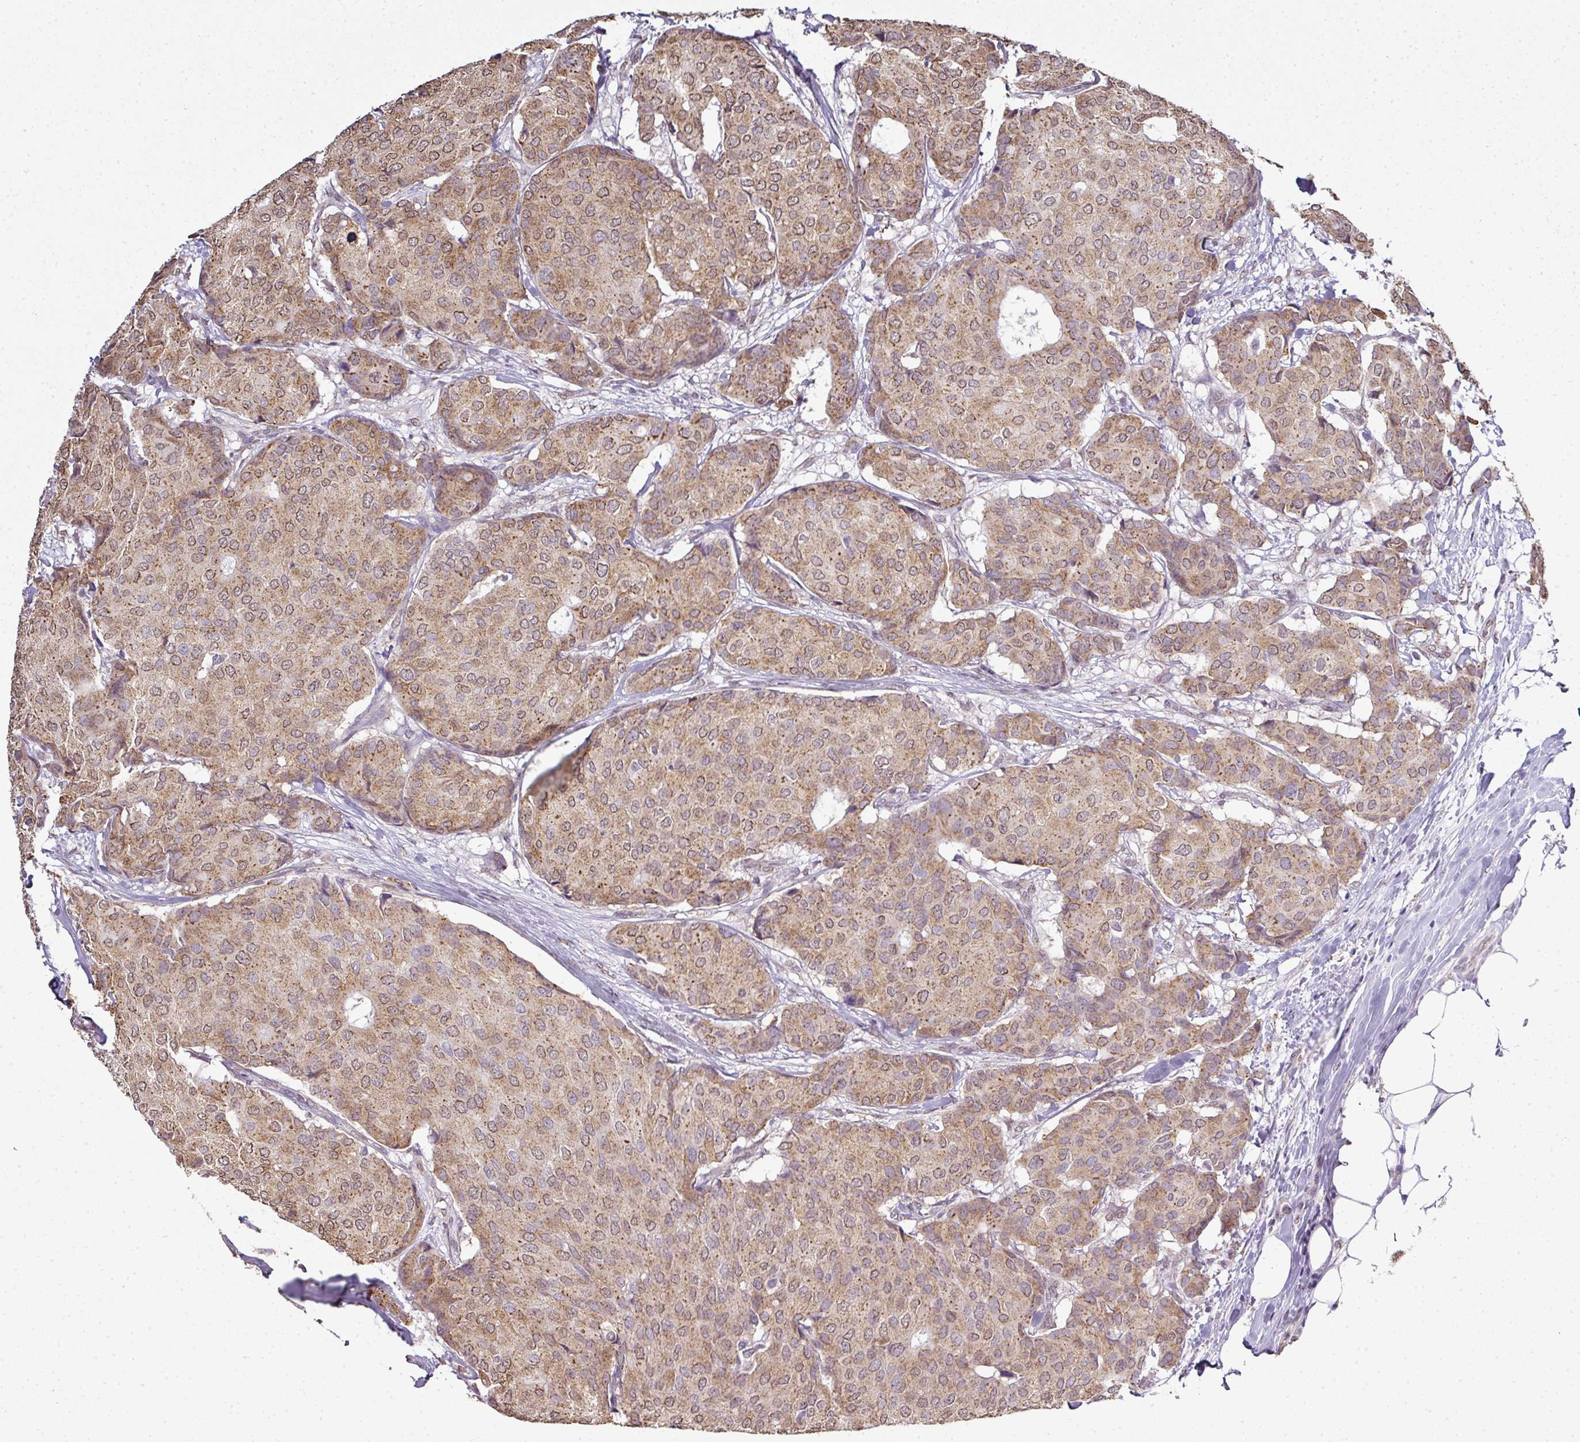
{"staining": {"intensity": "weak", "quantity": ">75%", "location": "cytoplasmic/membranous,nuclear"}, "tissue": "breast cancer", "cell_type": "Tumor cells", "image_type": "cancer", "snomed": [{"axis": "morphology", "description": "Duct carcinoma"}, {"axis": "topography", "description": "Breast"}], "caption": "This histopathology image exhibits immunohistochemistry staining of infiltrating ductal carcinoma (breast), with low weak cytoplasmic/membranous and nuclear positivity in approximately >75% of tumor cells.", "gene": "JPH2", "patient": {"sex": "female", "age": 75}}